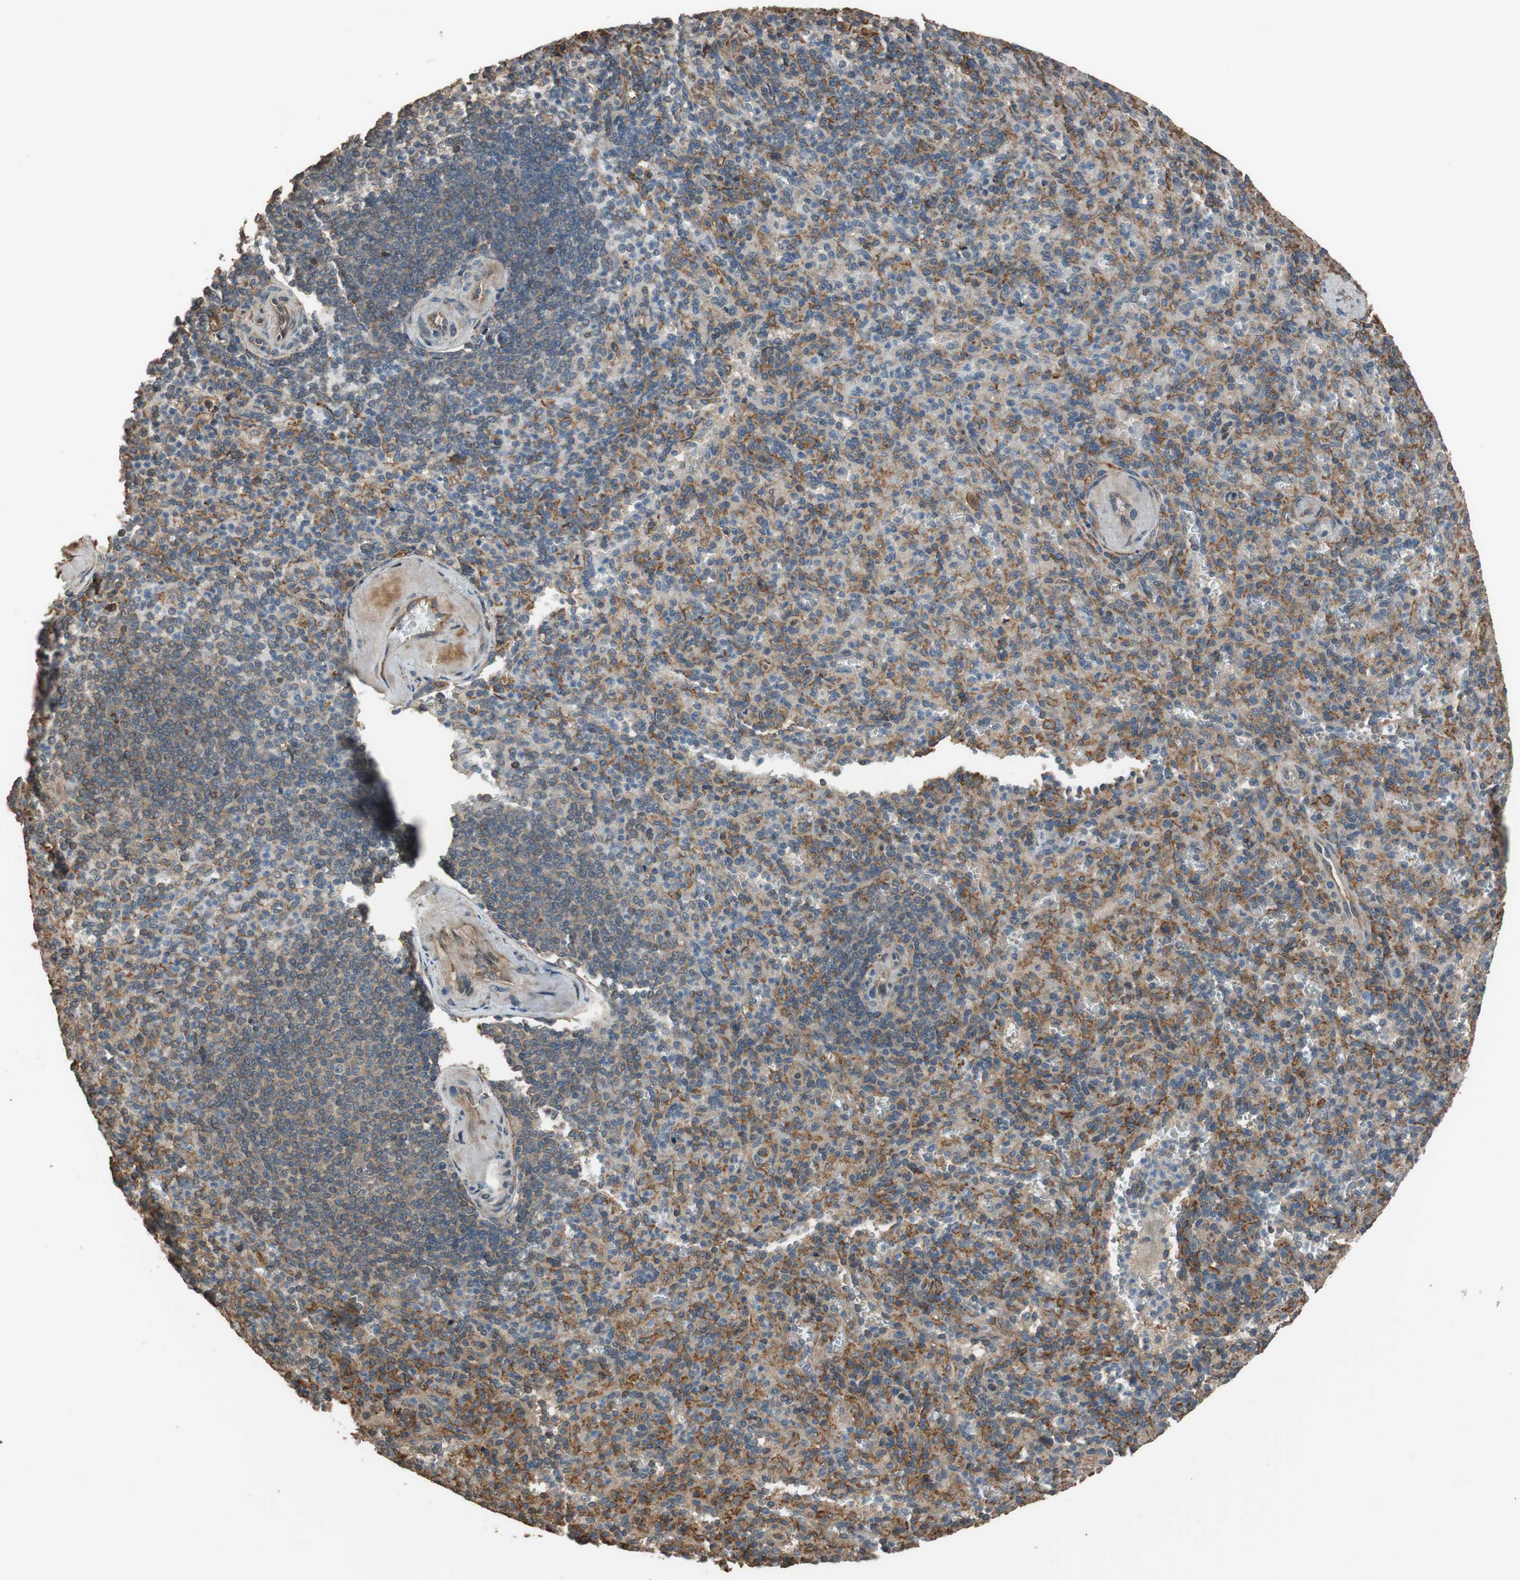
{"staining": {"intensity": "moderate", "quantity": ">75%", "location": "cytoplasmic/membranous"}, "tissue": "spleen", "cell_type": "Cells in red pulp", "image_type": "normal", "snomed": [{"axis": "morphology", "description": "Normal tissue, NOS"}, {"axis": "topography", "description": "Spleen"}], "caption": "Protein staining exhibits moderate cytoplasmic/membranous staining in about >75% of cells in red pulp in normal spleen.", "gene": "MST1R", "patient": {"sex": "female", "age": 74}}